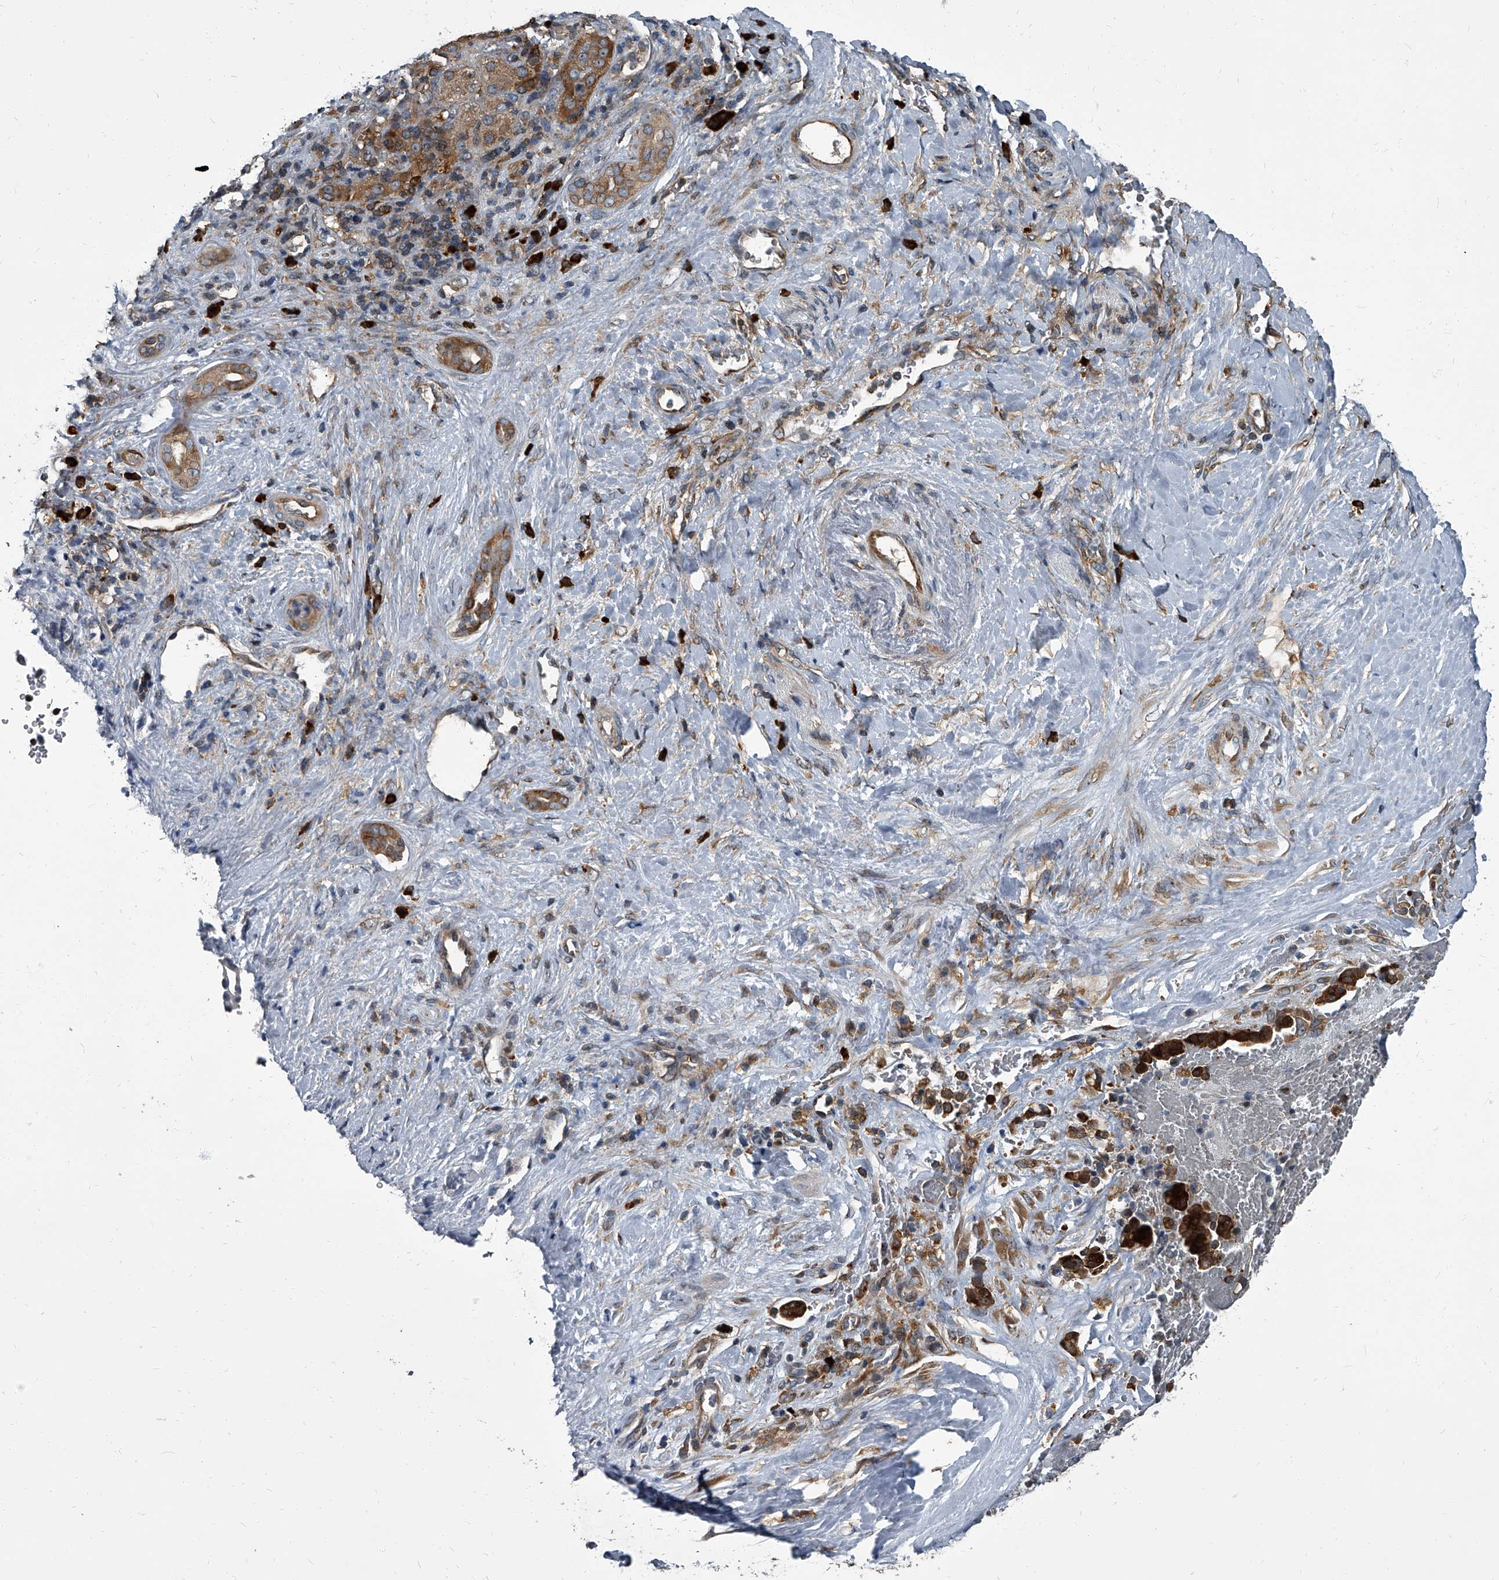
{"staining": {"intensity": "strong", "quantity": ">75%", "location": "cytoplasmic/membranous"}, "tissue": "liver cancer", "cell_type": "Tumor cells", "image_type": "cancer", "snomed": [{"axis": "morphology", "description": "Cholangiocarcinoma"}, {"axis": "topography", "description": "Liver"}], "caption": "Immunohistochemistry (DAB) staining of human cholangiocarcinoma (liver) displays strong cytoplasmic/membranous protein positivity in about >75% of tumor cells.", "gene": "CDV3", "patient": {"sex": "female", "age": 75}}